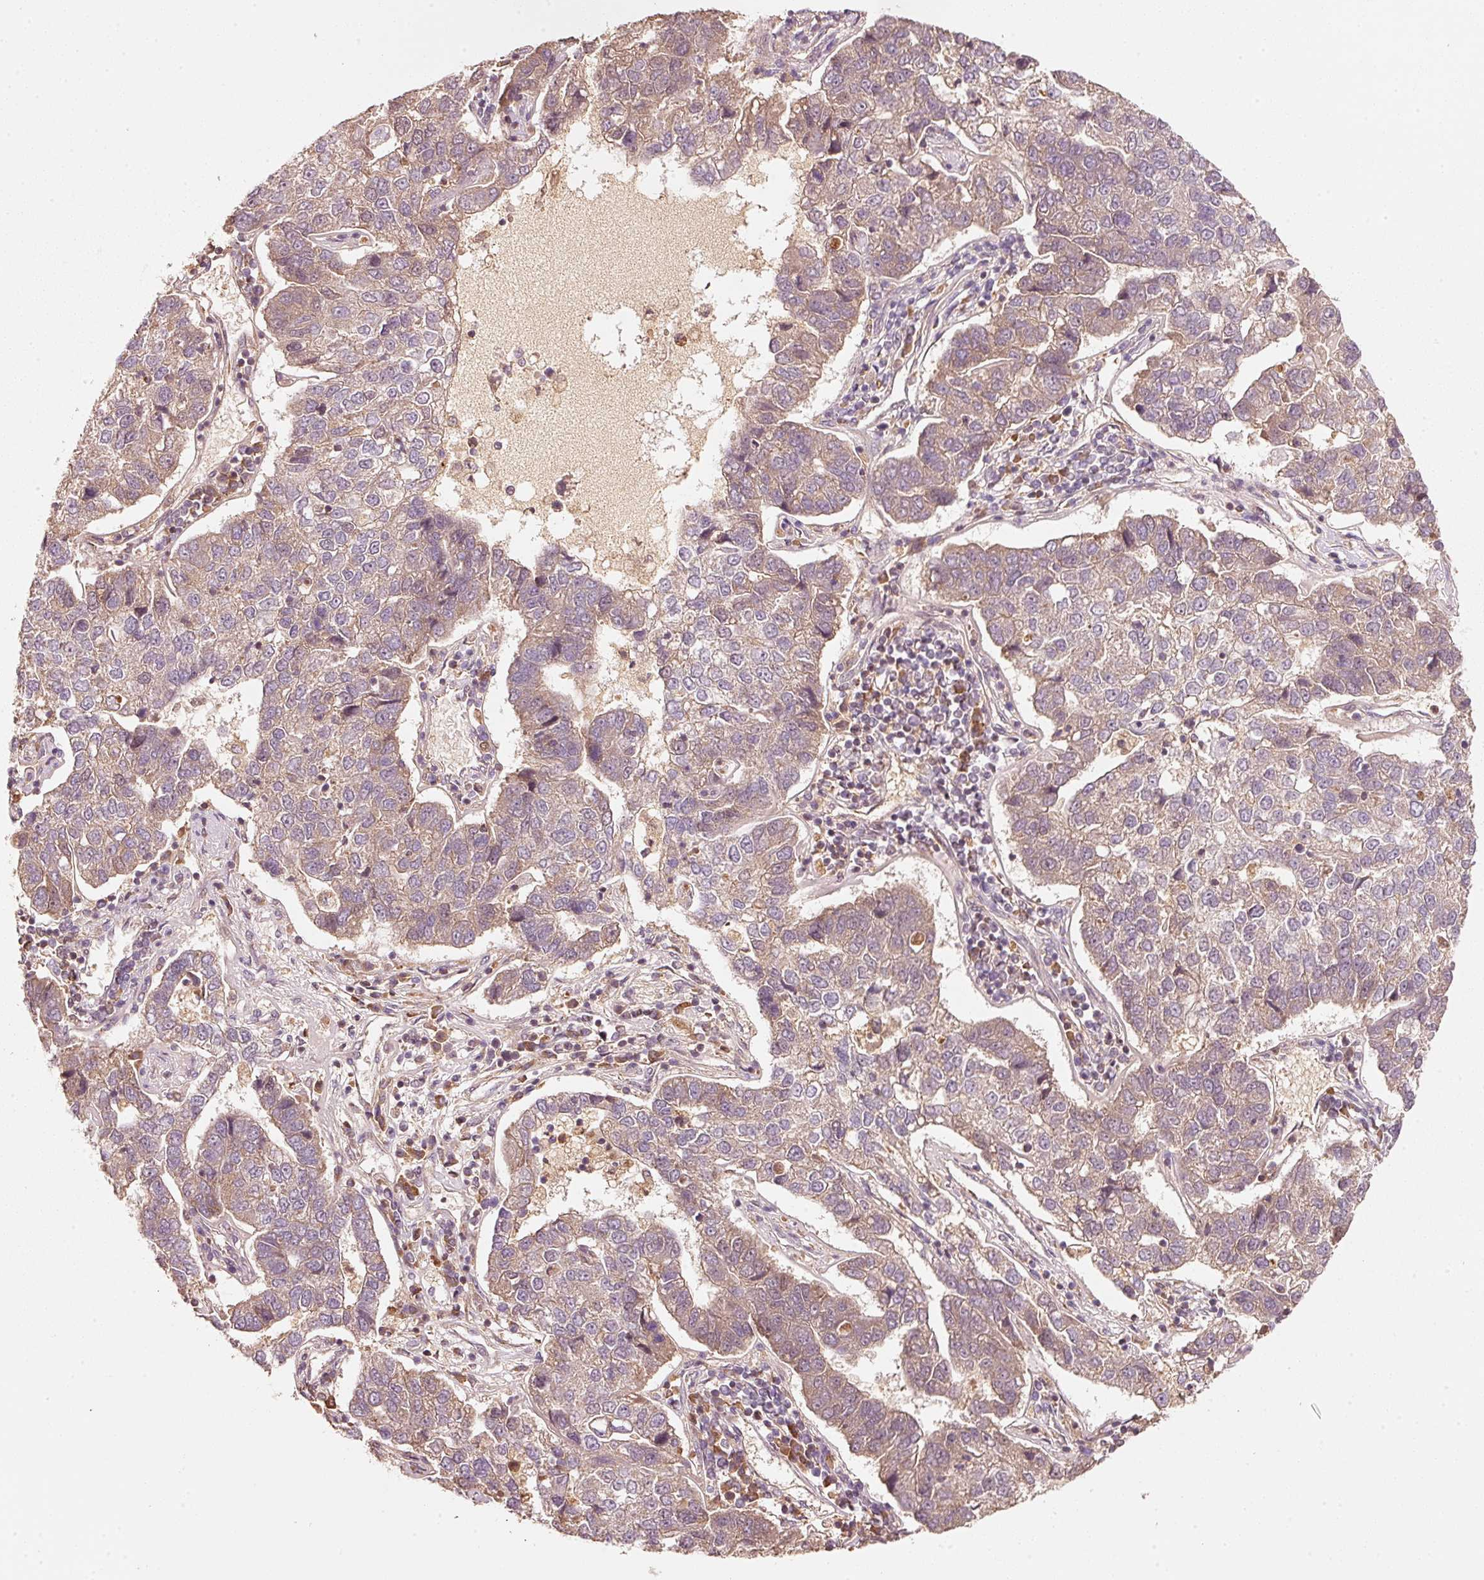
{"staining": {"intensity": "weak", "quantity": "25%-75%", "location": "cytoplasmic/membranous"}, "tissue": "pancreatic cancer", "cell_type": "Tumor cells", "image_type": "cancer", "snomed": [{"axis": "morphology", "description": "Adenocarcinoma, NOS"}, {"axis": "topography", "description": "Pancreas"}], "caption": "About 25%-75% of tumor cells in adenocarcinoma (pancreatic) demonstrate weak cytoplasmic/membranous protein expression as visualized by brown immunohistochemical staining.", "gene": "RRAS2", "patient": {"sex": "female", "age": 61}}